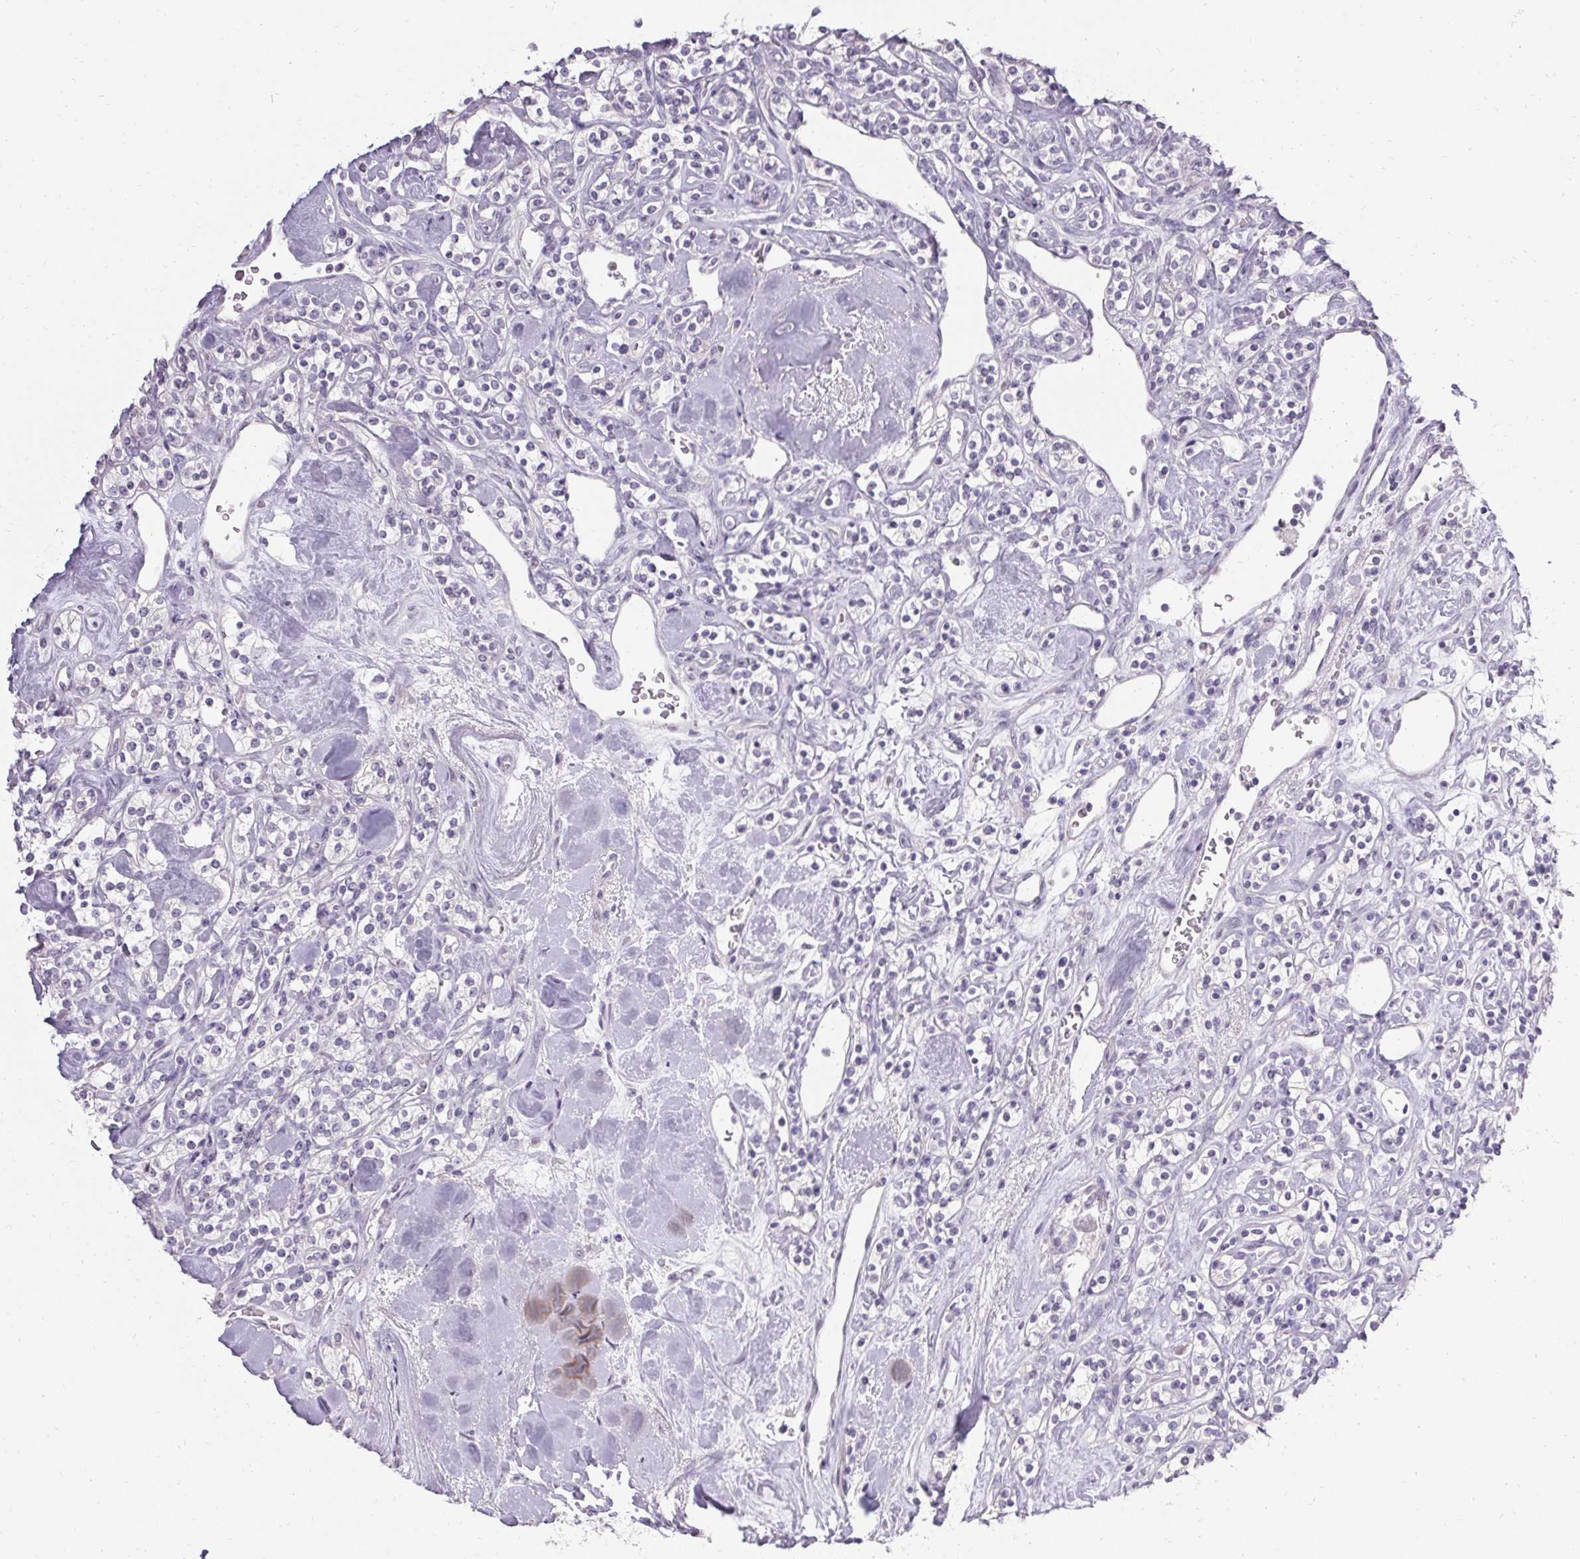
{"staining": {"intensity": "negative", "quantity": "none", "location": "none"}, "tissue": "renal cancer", "cell_type": "Tumor cells", "image_type": "cancer", "snomed": [{"axis": "morphology", "description": "Adenocarcinoma, NOS"}, {"axis": "topography", "description": "Kidney"}], "caption": "The IHC photomicrograph has no significant expression in tumor cells of renal adenocarcinoma tissue.", "gene": "PMEL", "patient": {"sex": "male", "age": 77}}